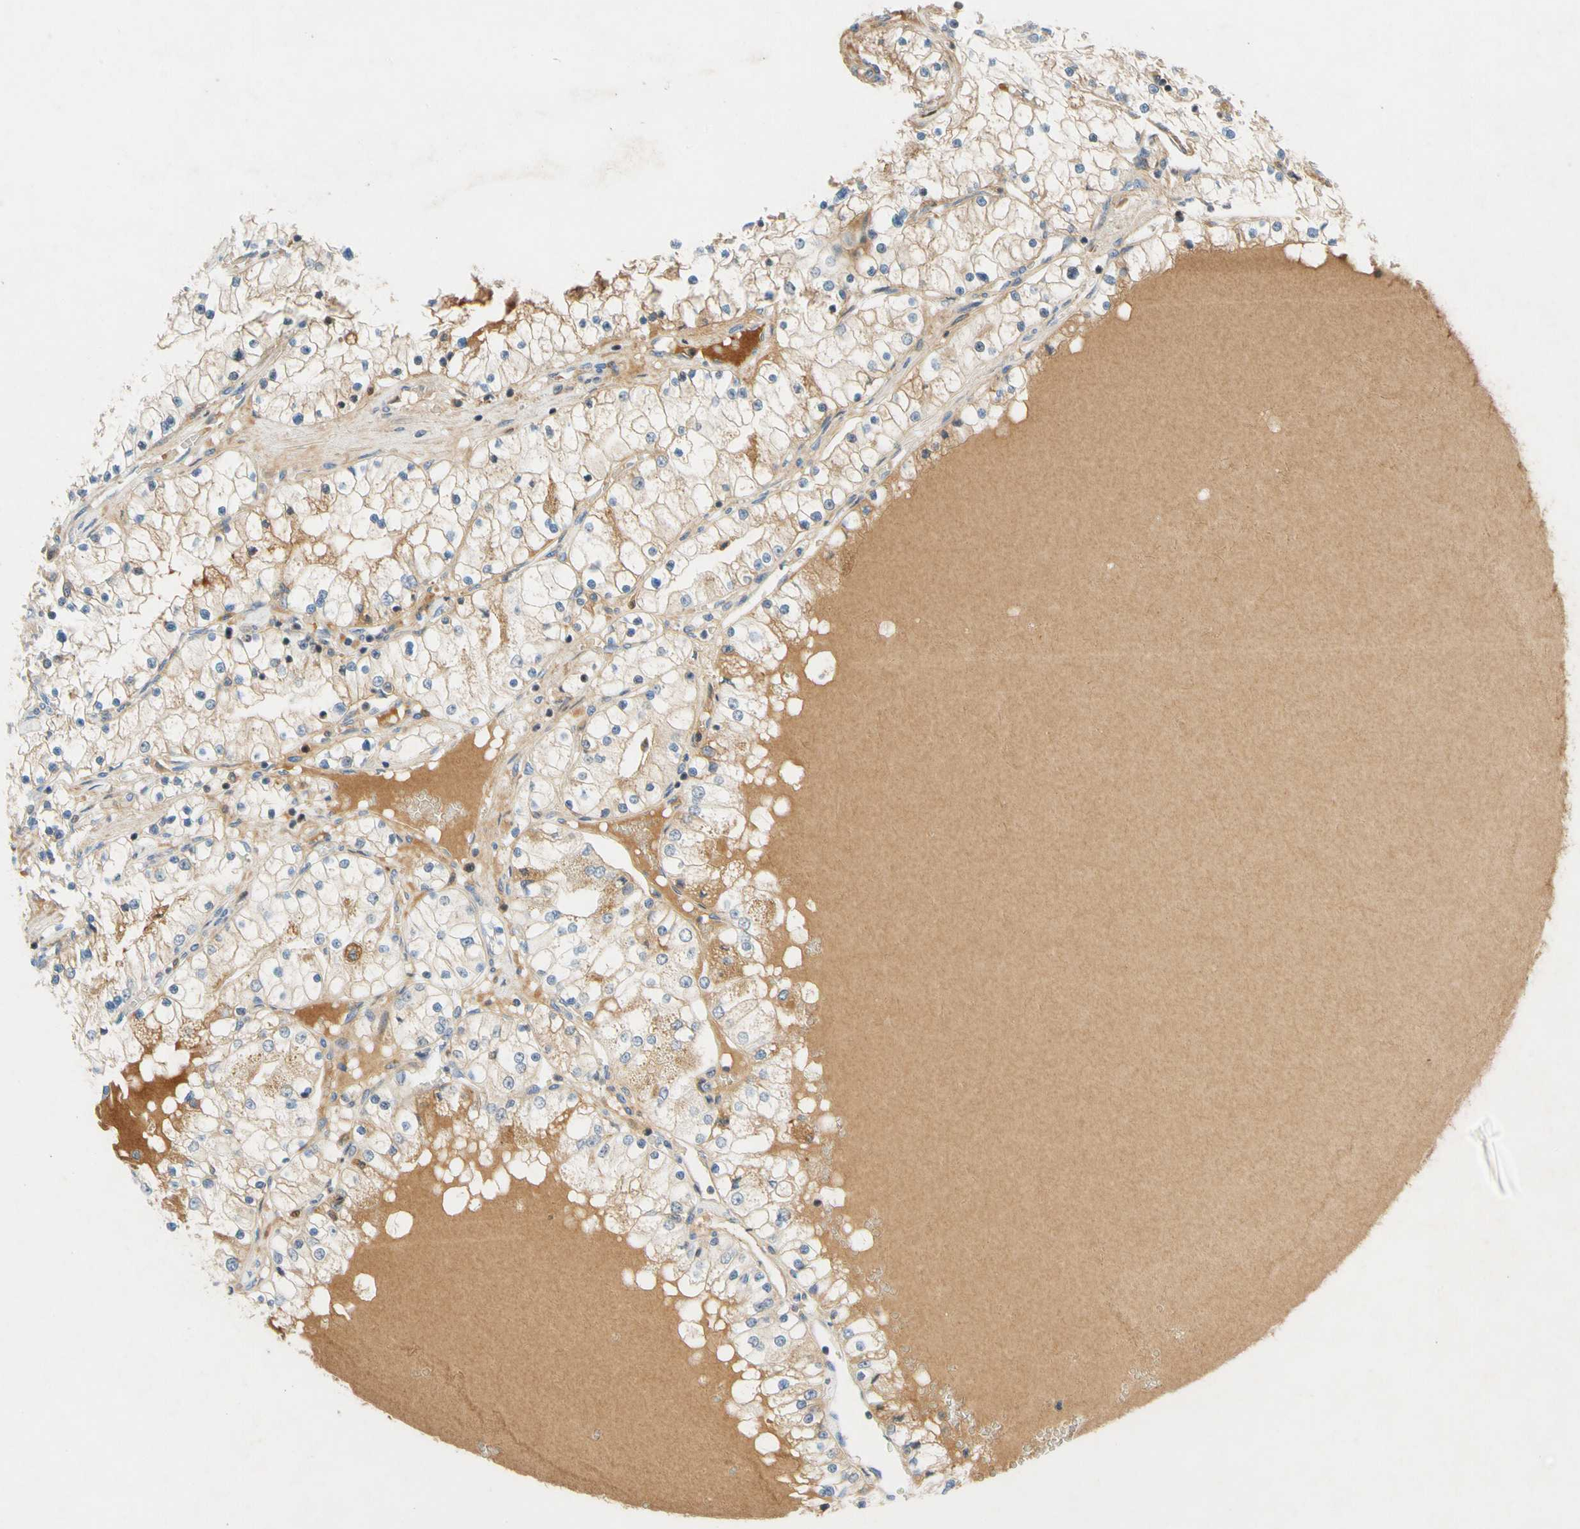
{"staining": {"intensity": "weak", "quantity": "25%-75%", "location": "cytoplasmic/membranous"}, "tissue": "renal cancer", "cell_type": "Tumor cells", "image_type": "cancer", "snomed": [{"axis": "morphology", "description": "Adenocarcinoma, NOS"}, {"axis": "topography", "description": "Kidney"}], "caption": "Immunohistochemical staining of human renal adenocarcinoma demonstrates low levels of weak cytoplasmic/membranous protein positivity in approximately 25%-75% of tumor cells. (DAB IHC, brown staining for protein, blue staining for nuclei).", "gene": "SP140", "patient": {"sex": "male", "age": 68}}